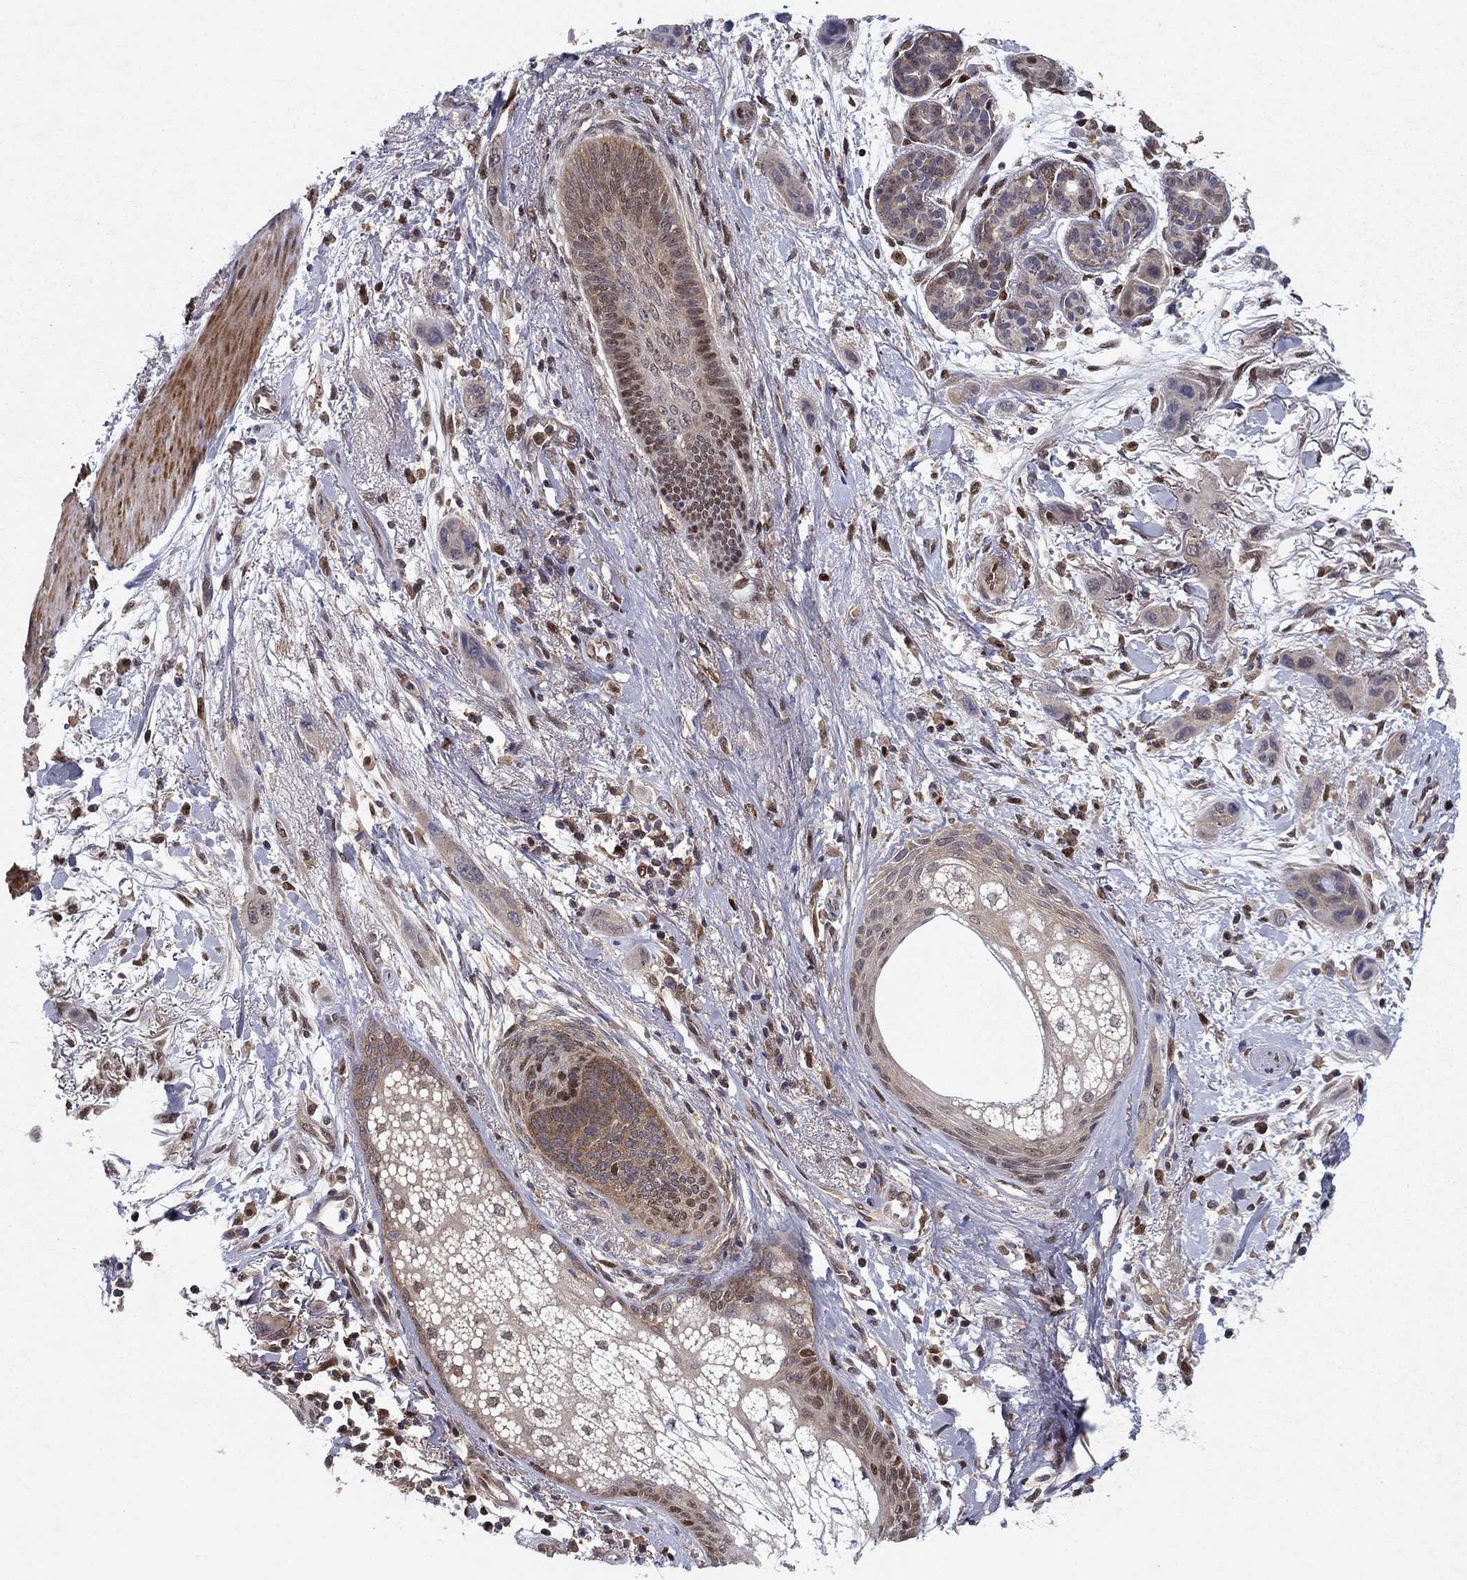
{"staining": {"intensity": "moderate", "quantity": "<25%", "location": "cytoplasmic/membranous"}, "tissue": "skin cancer", "cell_type": "Tumor cells", "image_type": "cancer", "snomed": [{"axis": "morphology", "description": "Squamous cell carcinoma, NOS"}, {"axis": "topography", "description": "Skin"}], "caption": "Squamous cell carcinoma (skin) was stained to show a protein in brown. There is low levels of moderate cytoplasmic/membranous staining in about <25% of tumor cells.", "gene": "CRTC1", "patient": {"sex": "male", "age": 79}}